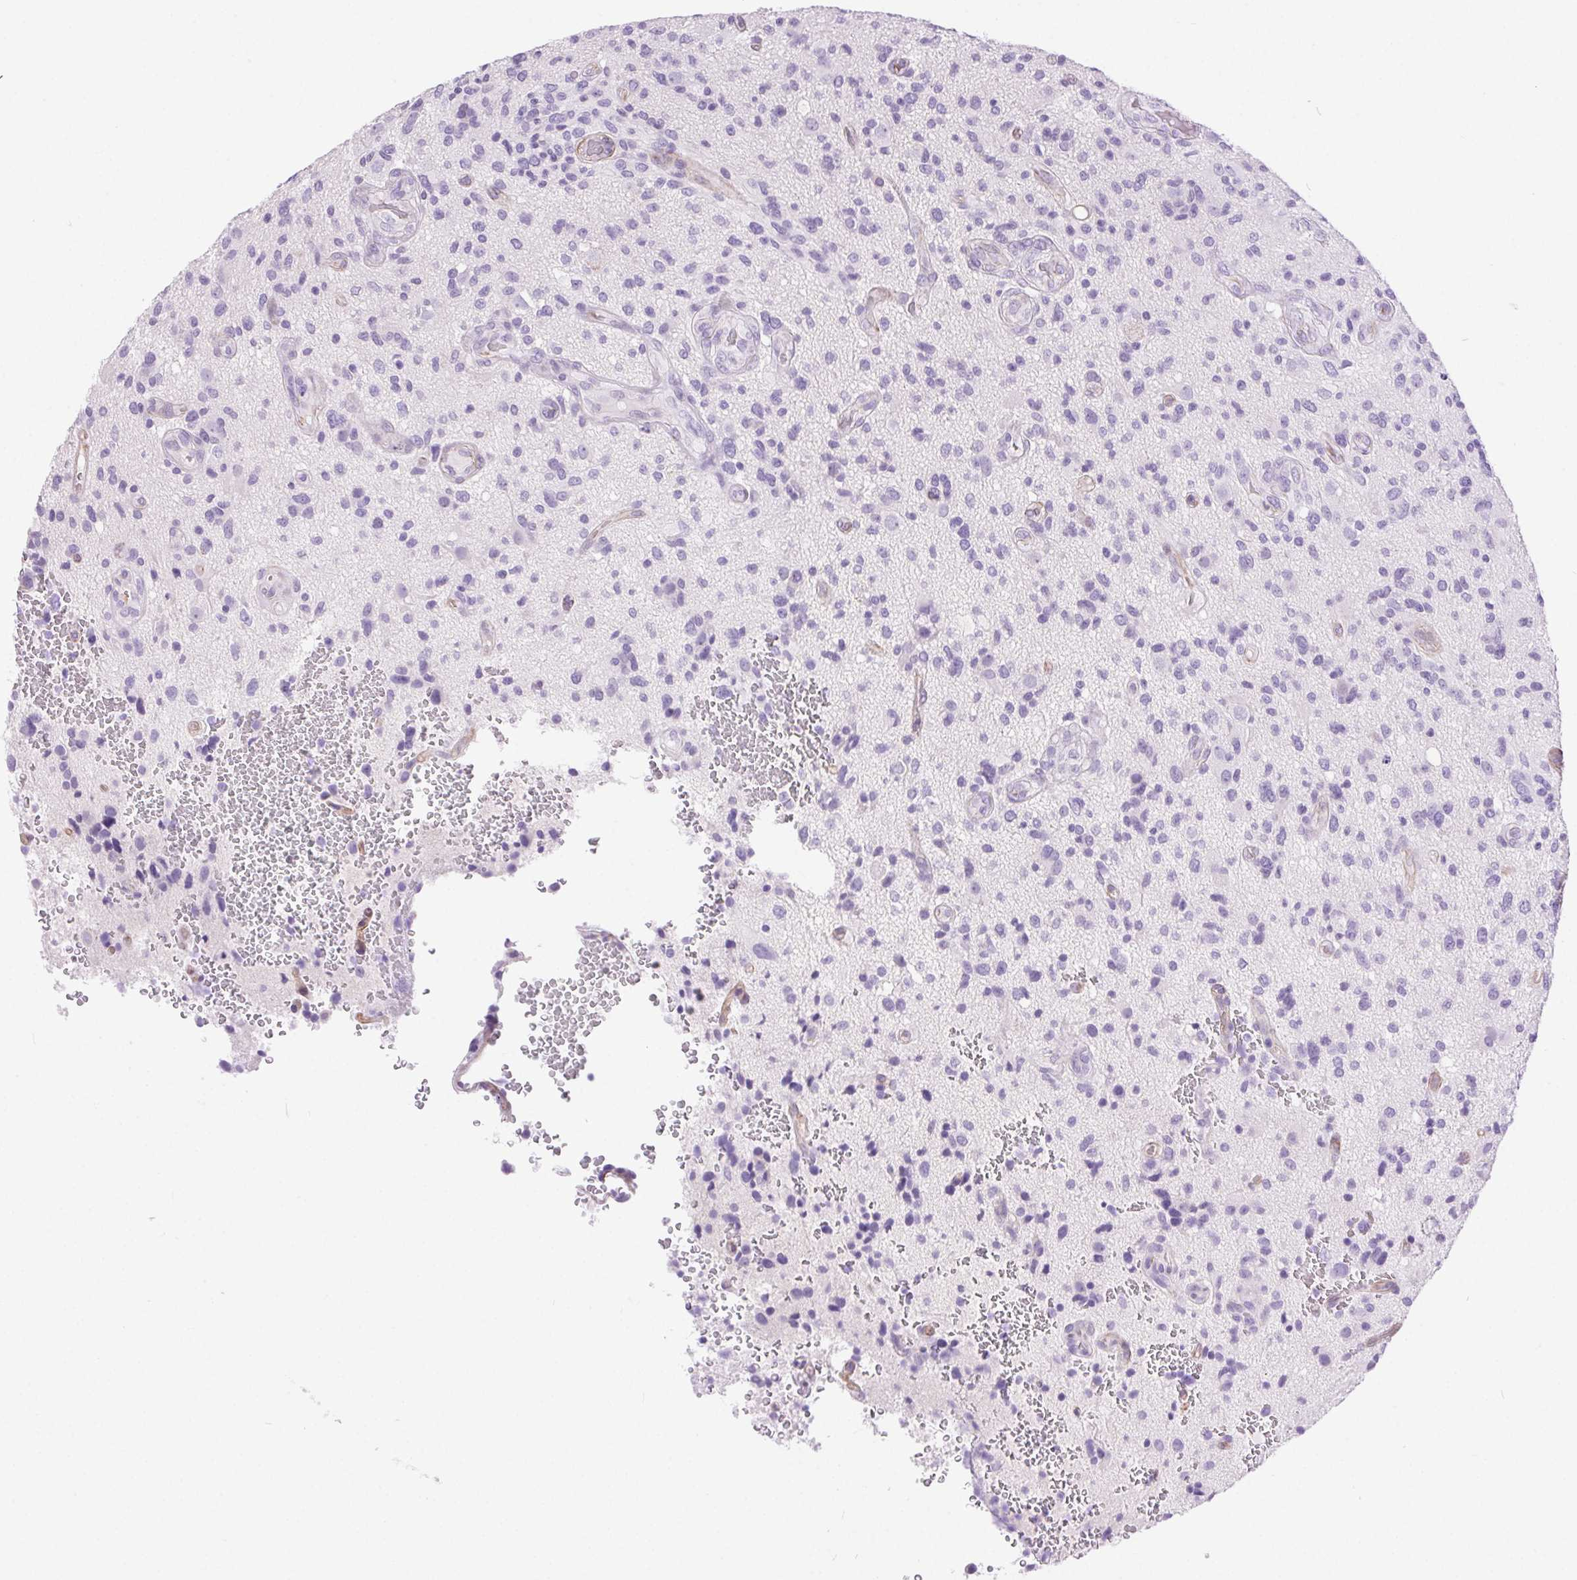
{"staining": {"intensity": "negative", "quantity": "none", "location": "none"}, "tissue": "glioma", "cell_type": "Tumor cells", "image_type": "cancer", "snomed": [{"axis": "morphology", "description": "Glioma, malignant, High grade"}, {"axis": "topography", "description": "Brain"}], "caption": "High magnification brightfield microscopy of malignant glioma (high-grade) stained with DAB (3,3'-diaminobenzidine) (brown) and counterstained with hematoxylin (blue): tumor cells show no significant positivity.", "gene": "SHCBP1L", "patient": {"sex": "male", "age": 47}}